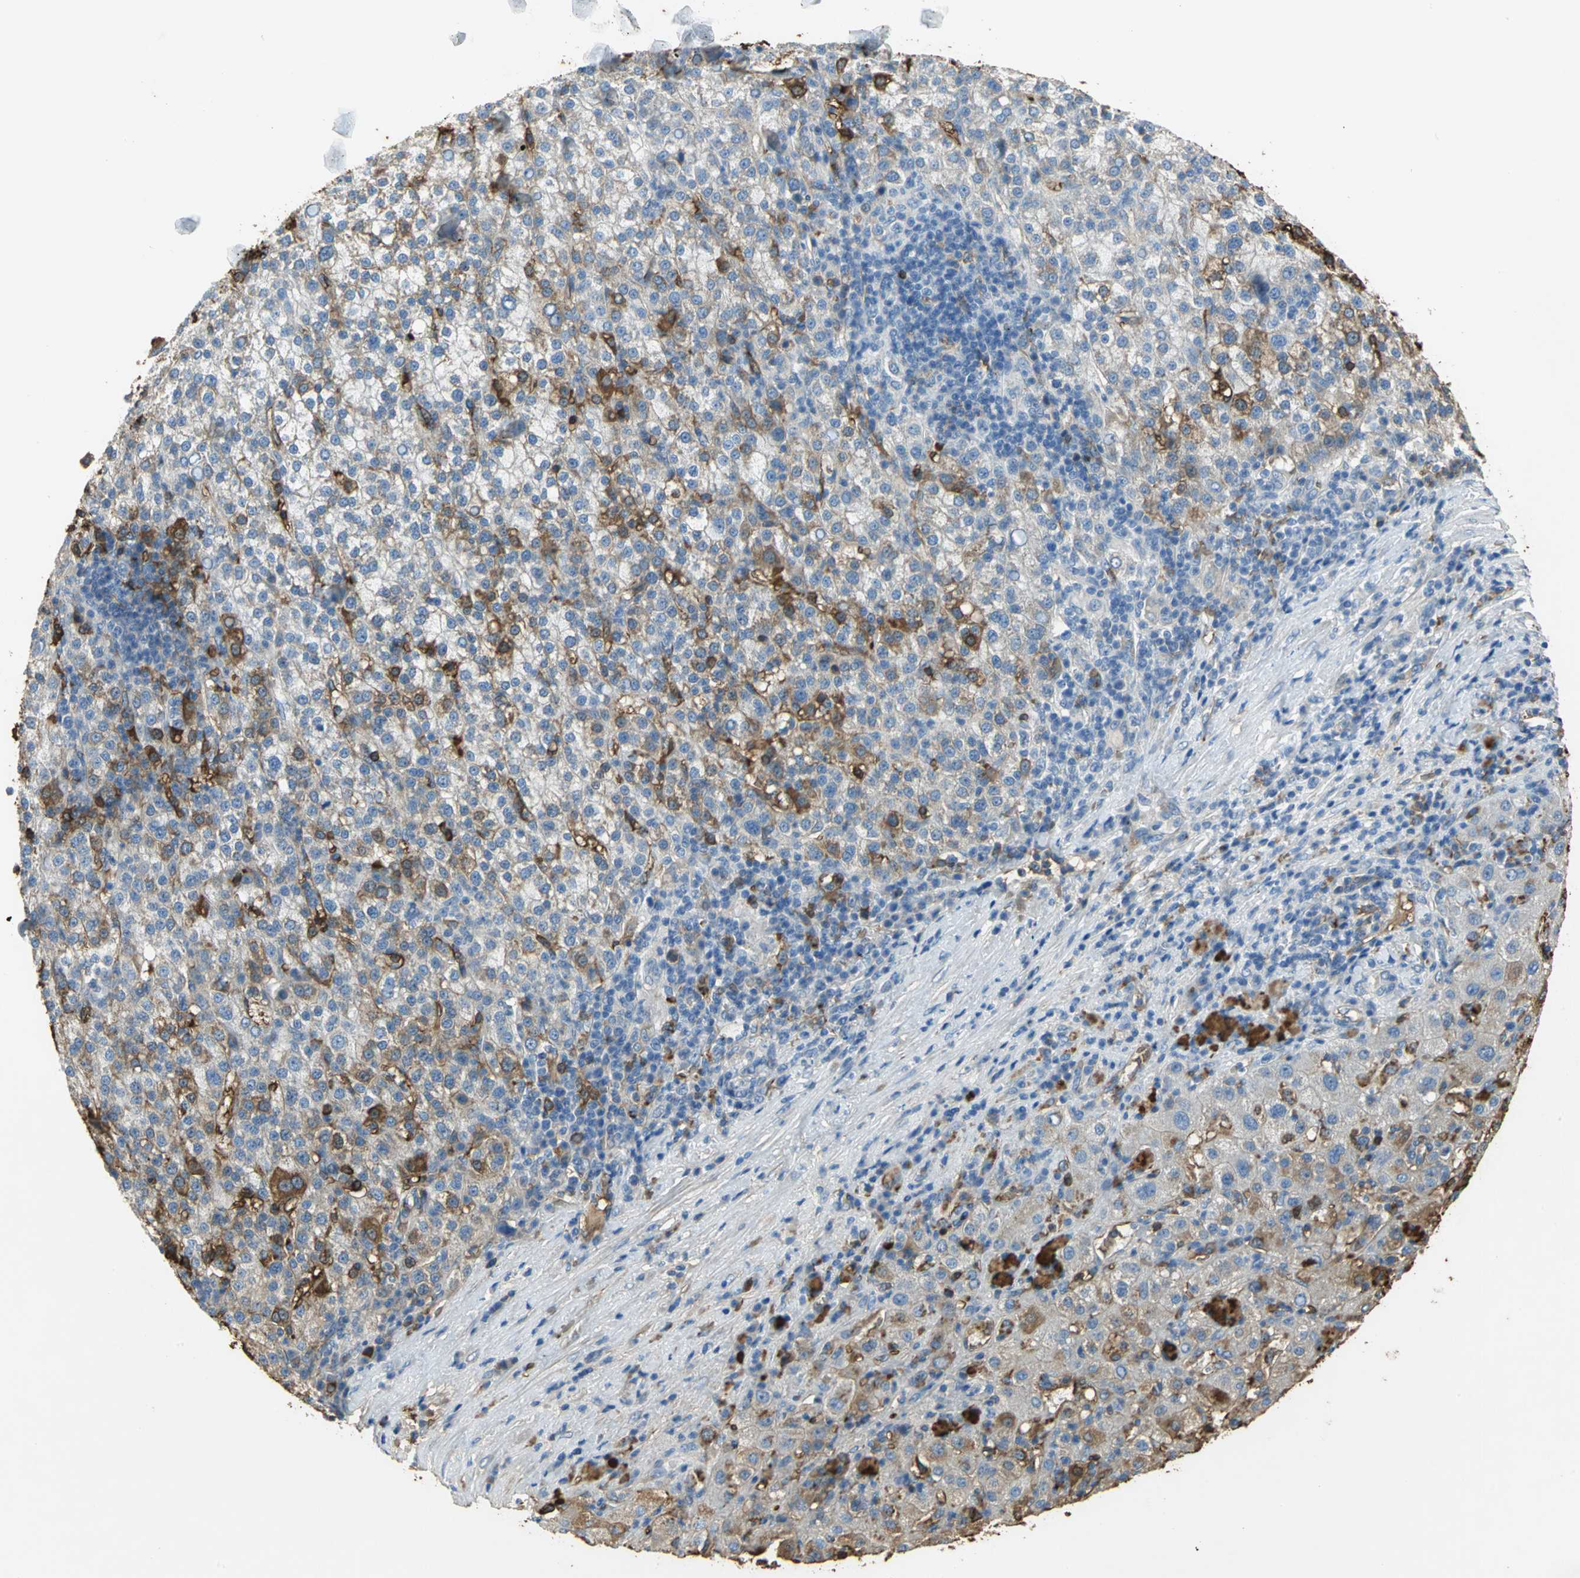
{"staining": {"intensity": "moderate", "quantity": ">75%", "location": "cytoplasmic/membranous"}, "tissue": "liver cancer", "cell_type": "Tumor cells", "image_type": "cancer", "snomed": [{"axis": "morphology", "description": "Carcinoma, Hepatocellular, NOS"}, {"axis": "topography", "description": "Liver"}], "caption": "DAB immunohistochemical staining of hepatocellular carcinoma (liver) reveals moderate cytoplasmic/membranous protein positivity in approximately >75% of tumor cells. (IHC, brightfield microscopy, high magnification).", "gene": "TREM1", "patient": {"sex": "female", "age": 58}}